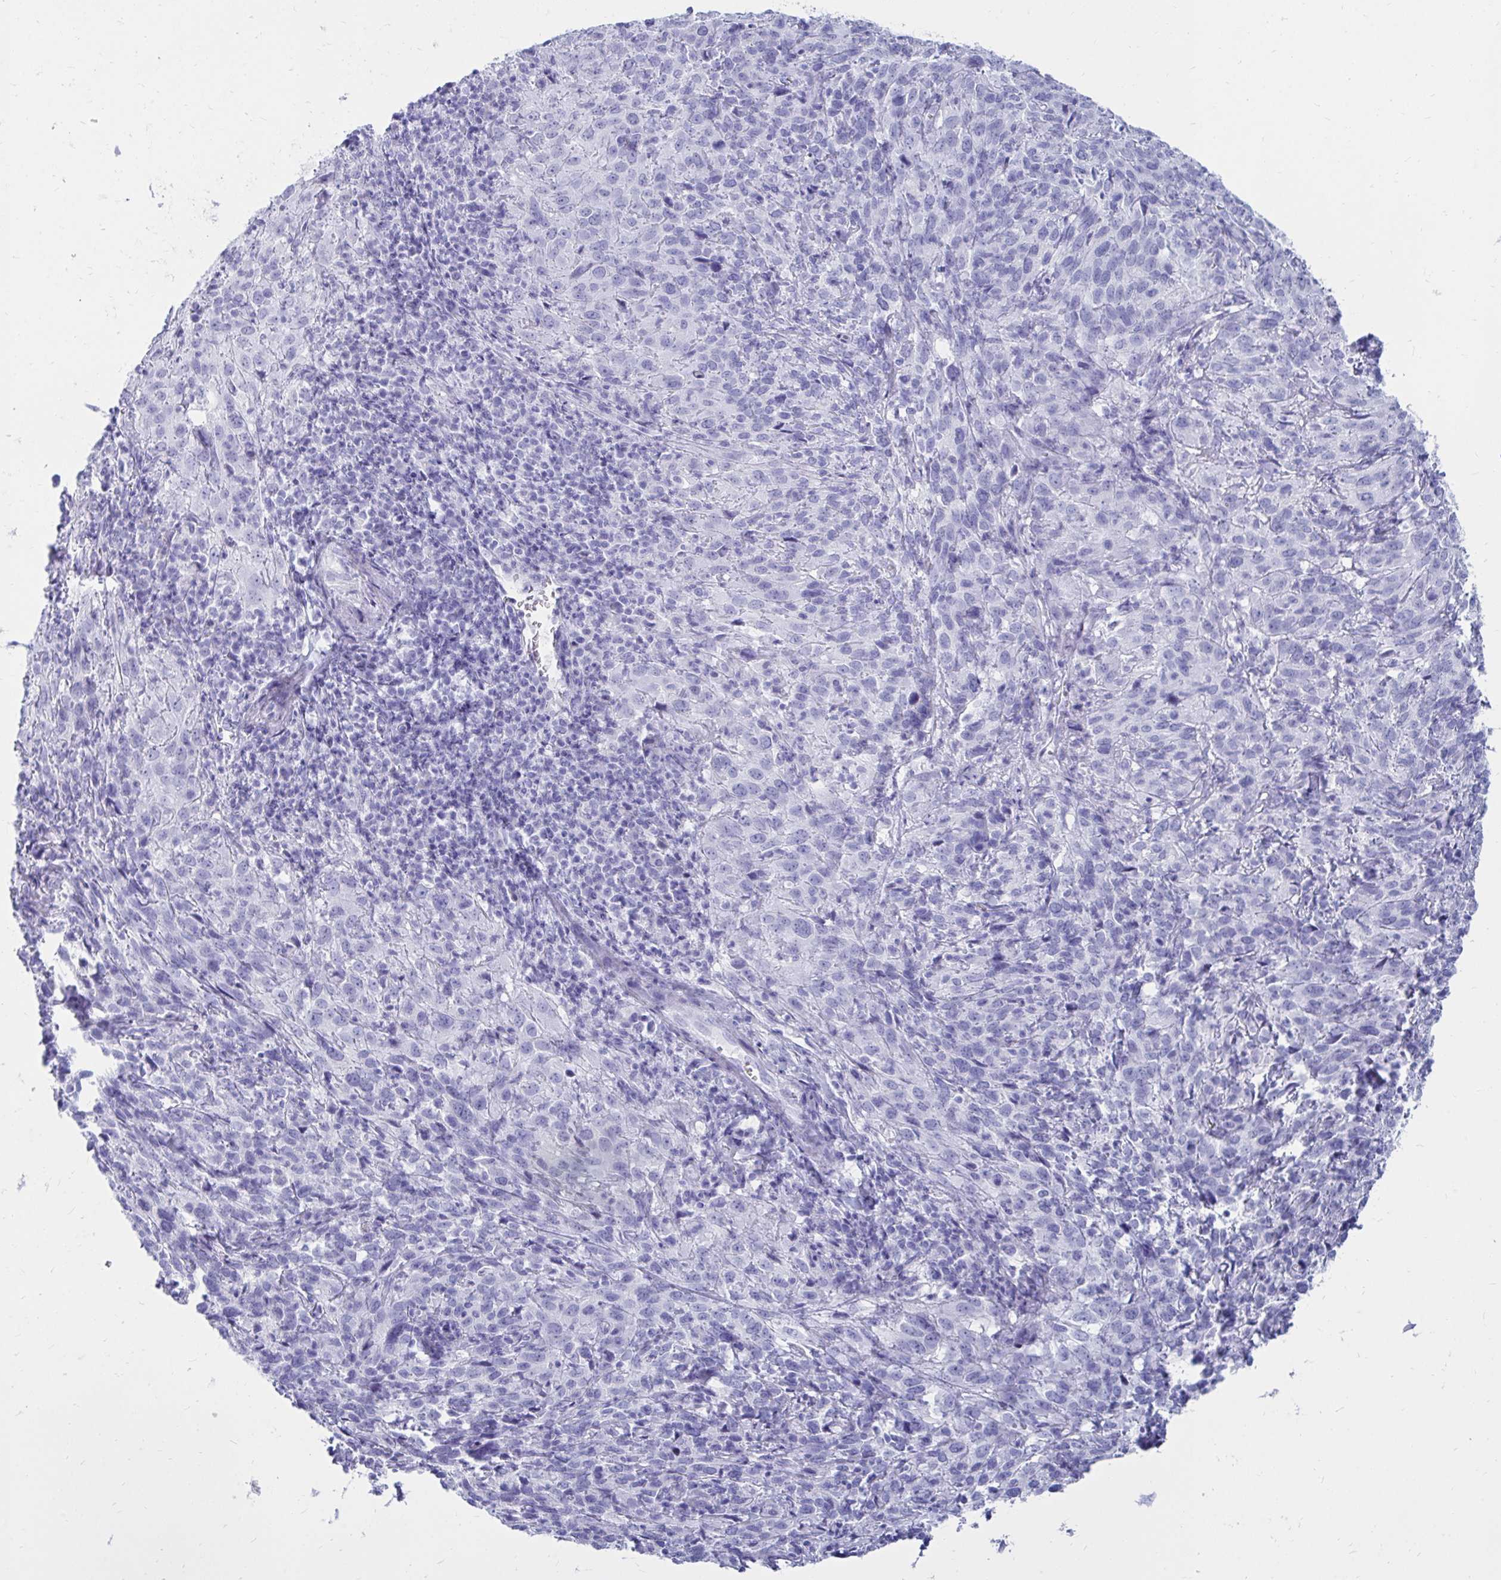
{"staining": {"intensity": "negative", "quantity": "none", "location": "none"}, "tissue": "cervical cancer", "cell_type": "Tumor cells", "image_type": "cancer", "snomed": [{"axis": "morphology", "description": "Squamous cell carcinoma, NOS"}, {"axis": "topography", "description": "Cervix"}], "caption": "High magnification brightfield microscopy of squamous cell carcinoma (cervical) stained with DAB (brown) and counterstained with hematoxylin (blue): tumor cells show no significant positivity. (DAB (3,3'-diaminobenzidine) IHC, high magnification).", "gene": "OR10R2", "patient": {"sex": "female", "age": 51}}